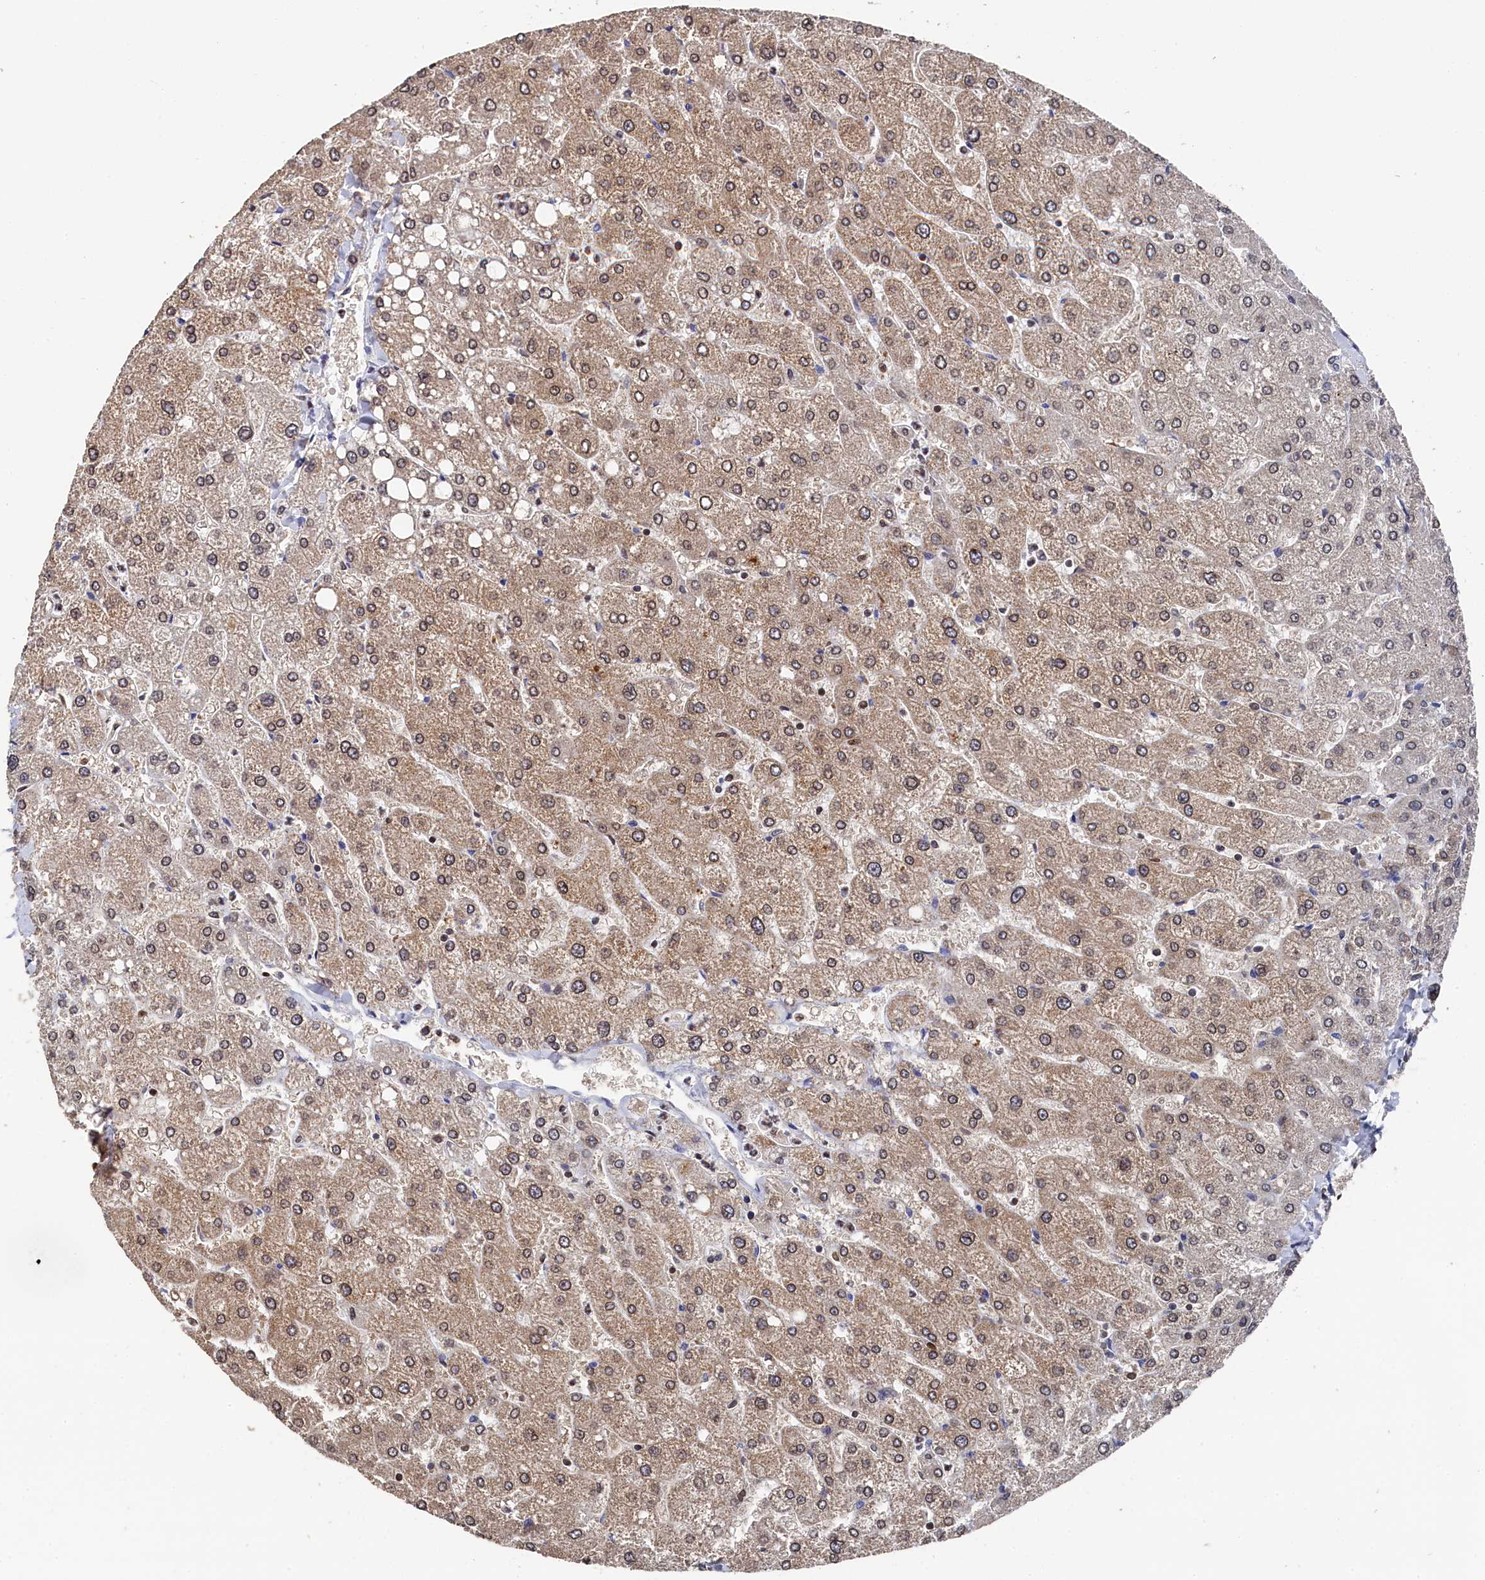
{"staining": {"intensity": "negative", "quantity": "none", "location": "none"}, "tissue": "liver", "cell_type": "Cholangiocytes", "image_type": "normal", "snomed": [{"axis": "morphology", "description": "Normal tissue, NOS"}, {"axis": "topography", "description": "Liver"}], "caption": "Image shows no significant protein positivity in cholangiocytes of unremarkable liver.", "gene": "ANKEF1", "patient": {"sex": "male", "age": 55}}